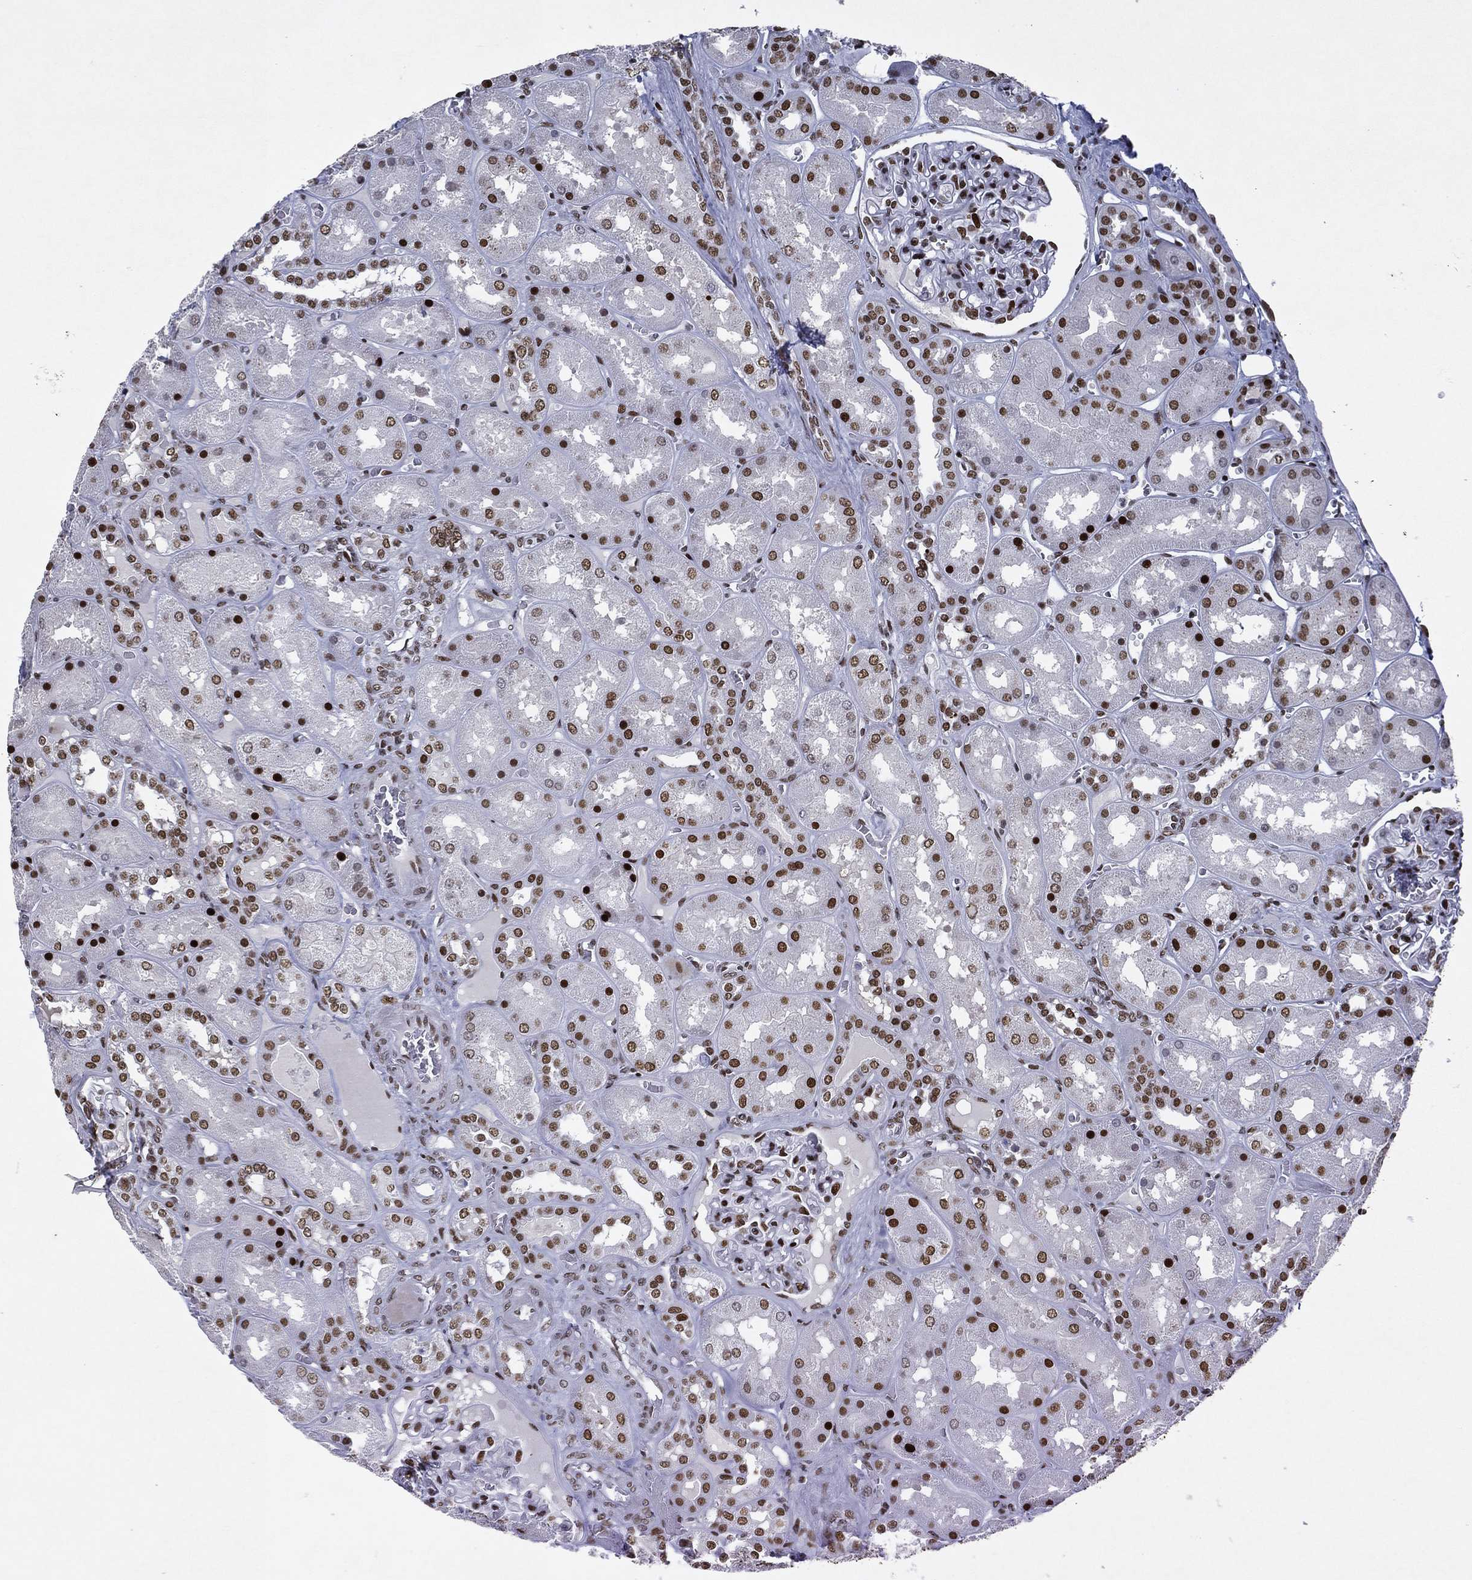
{"staining": {"intensity": "strong", "quantity": ">75%", "location": "nuclear"}, "tissue": "kidney", "cell_type": "Cells in glomeruli", "image_type": "normal", "snomed": [{"axis": "morphology", "description": "Normal tissue, NOS"}, {"axis": "topography", "description": "Kidney"}], "caption": "High-magnification brightfield microscopy of unremarkable kidney stained with DAB (brown) and counterstained with hematoxylin (blue). cells in glomeruli exhibit strong nuclear positivity is identified in about>75% of cells. The protein is stained brown, and the nuclei are stained in blue (DAB IHC with brightfield microscopy, high magnification).", "gene": "RTF1", "patient": {"sex": "male", "age": 73}}